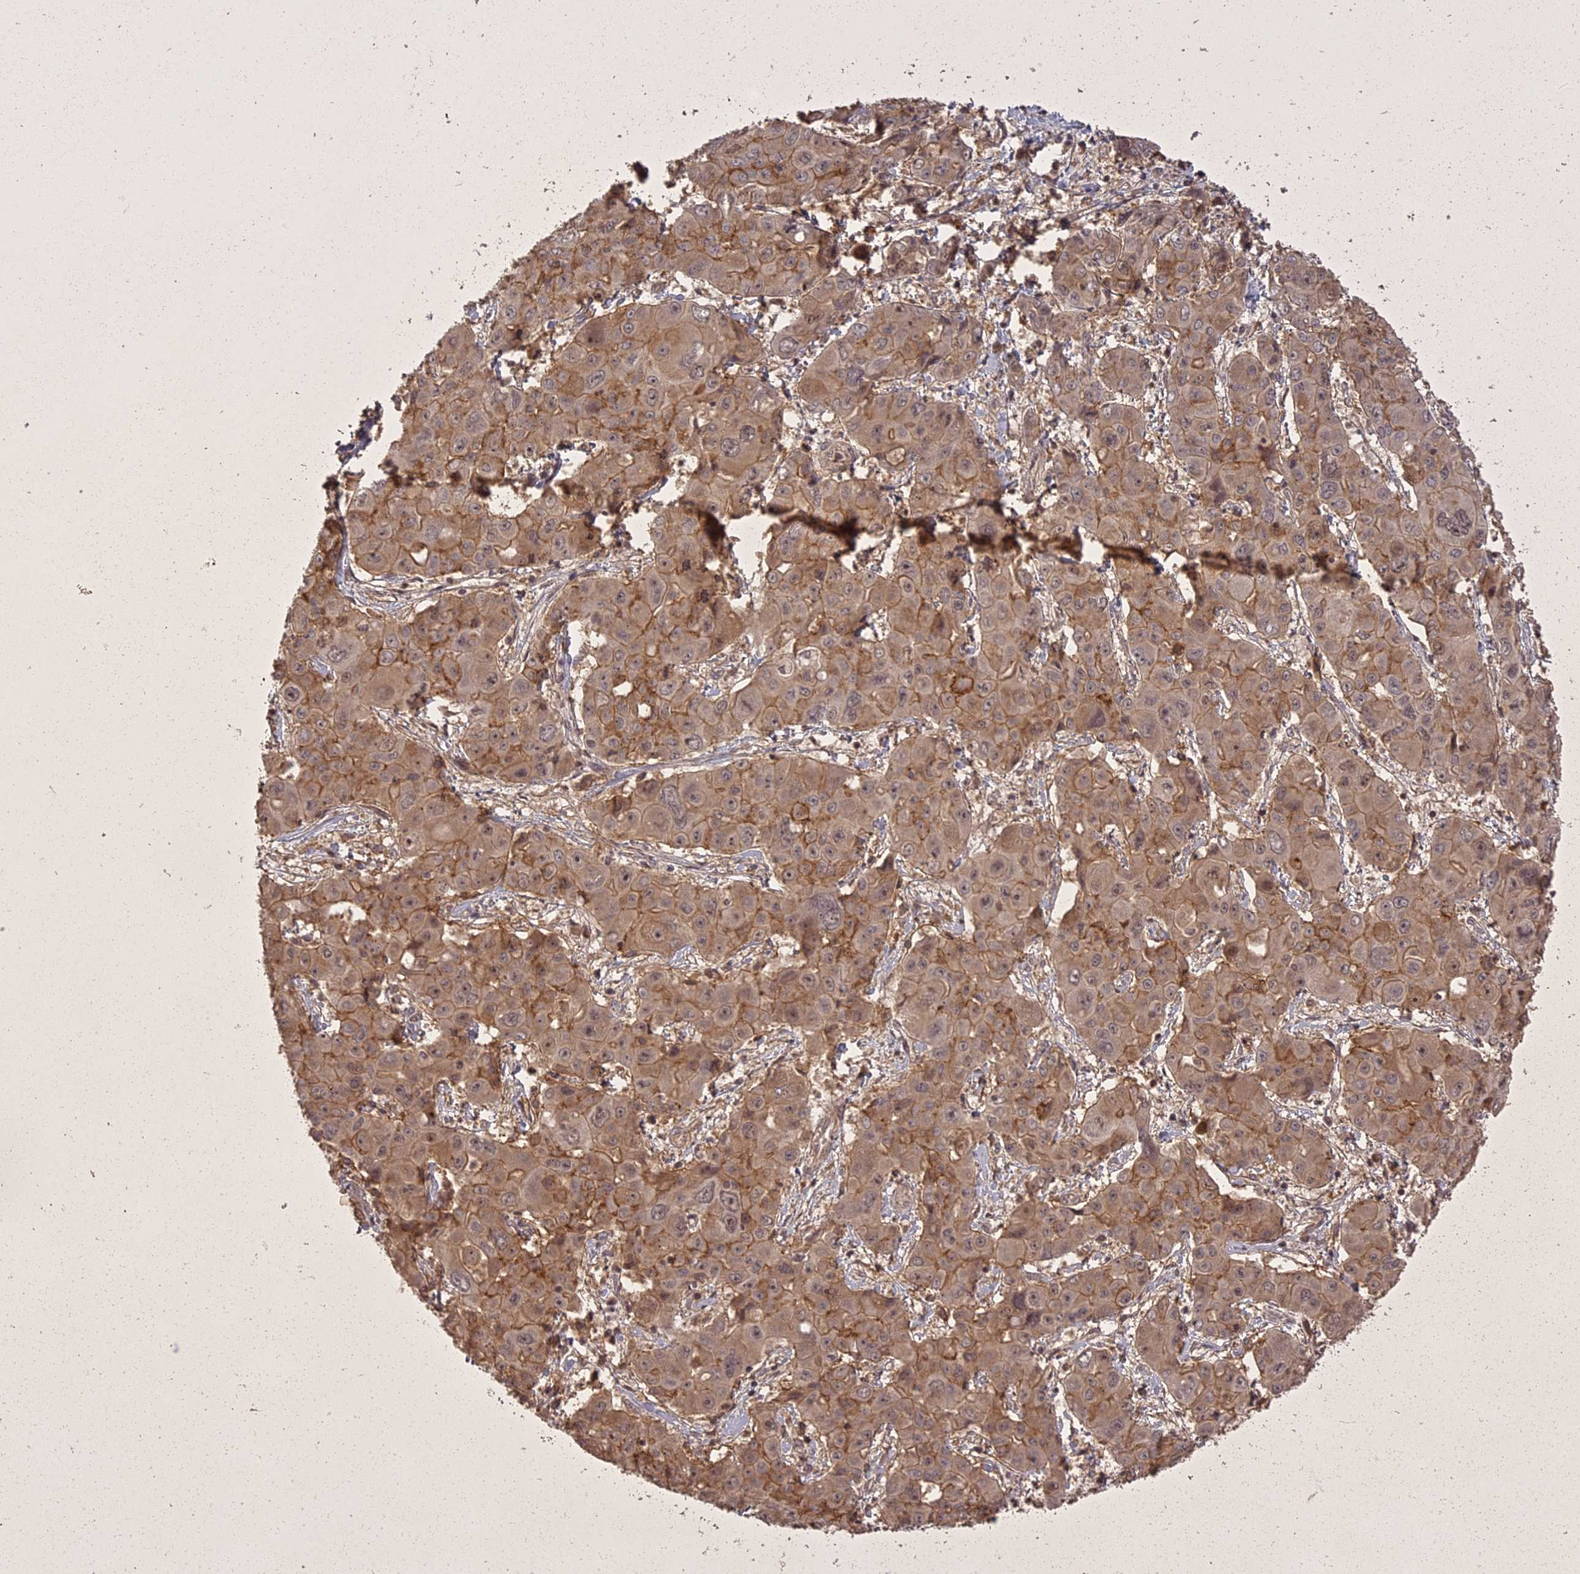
{"staining": {"intensity": "moderate", "quantity": ">75%", "location": "cytoplasmic/membranous,nuclear"}, "tissue": "liver cancer", "cell_type": "Tumor cells", "image_type": "cancer", "snomed": [{"axis": "morphology", "description": "Cholangiocarcinoma"}, {"axis": "topography", "description": "Liver"}], "caption": "Protein expression analysis of human liver cholangiocarcinoma reveals moderate cytoplasmic/membranous and nuclear positivity in approximately >75% of tumor cells. The staining was performed using DAB (3,3'-diaminobenzidine) to visualize the protein expression in brown, while the nuclei were stained in blue with hematoxylin (Magnification: 20x).", "gene": "ING5", "patient": {"sex": "male", "age": 67}}